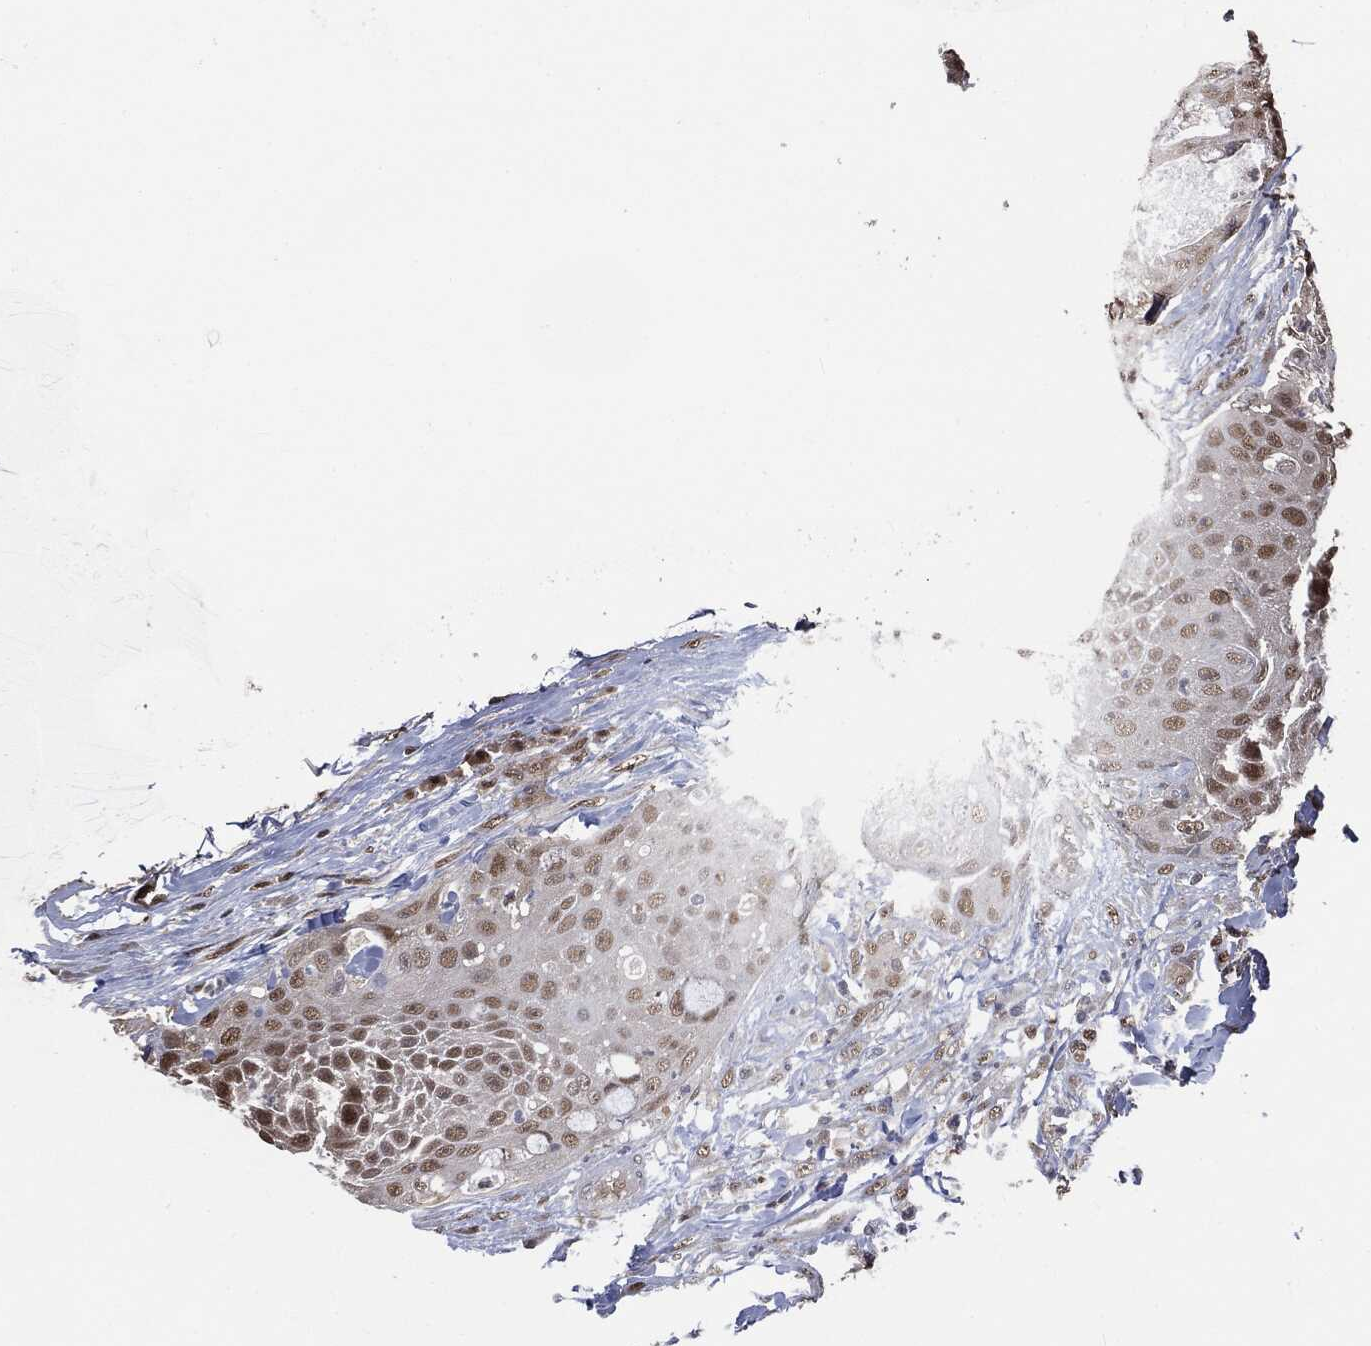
{"staining": {"intensity": "moderate", "quantity": ">75%", "location": "nuclear"}, "tissue": "urothelial cancer", "cell_type": "Tumor cells", "image_type": "cancer", "snomed": [{"axis": "morphology", "description": "Urothelial carcinoma, High grade"}, {"axis": "topography", "description": "Urinary bladder"}], "caption": "Immunohistochemical staining of urothelial carcinoma (high-grade) reveals medium levels of moderate nuclear protein positivity in approximately >75% of tumor cells. The staining was performed using DAB, with brown indicating positive protein expression. Nuclei are stained blue with hematoxylin.", "gene": "SHLD2", "patient": {"sex": "female", "age": 63}}